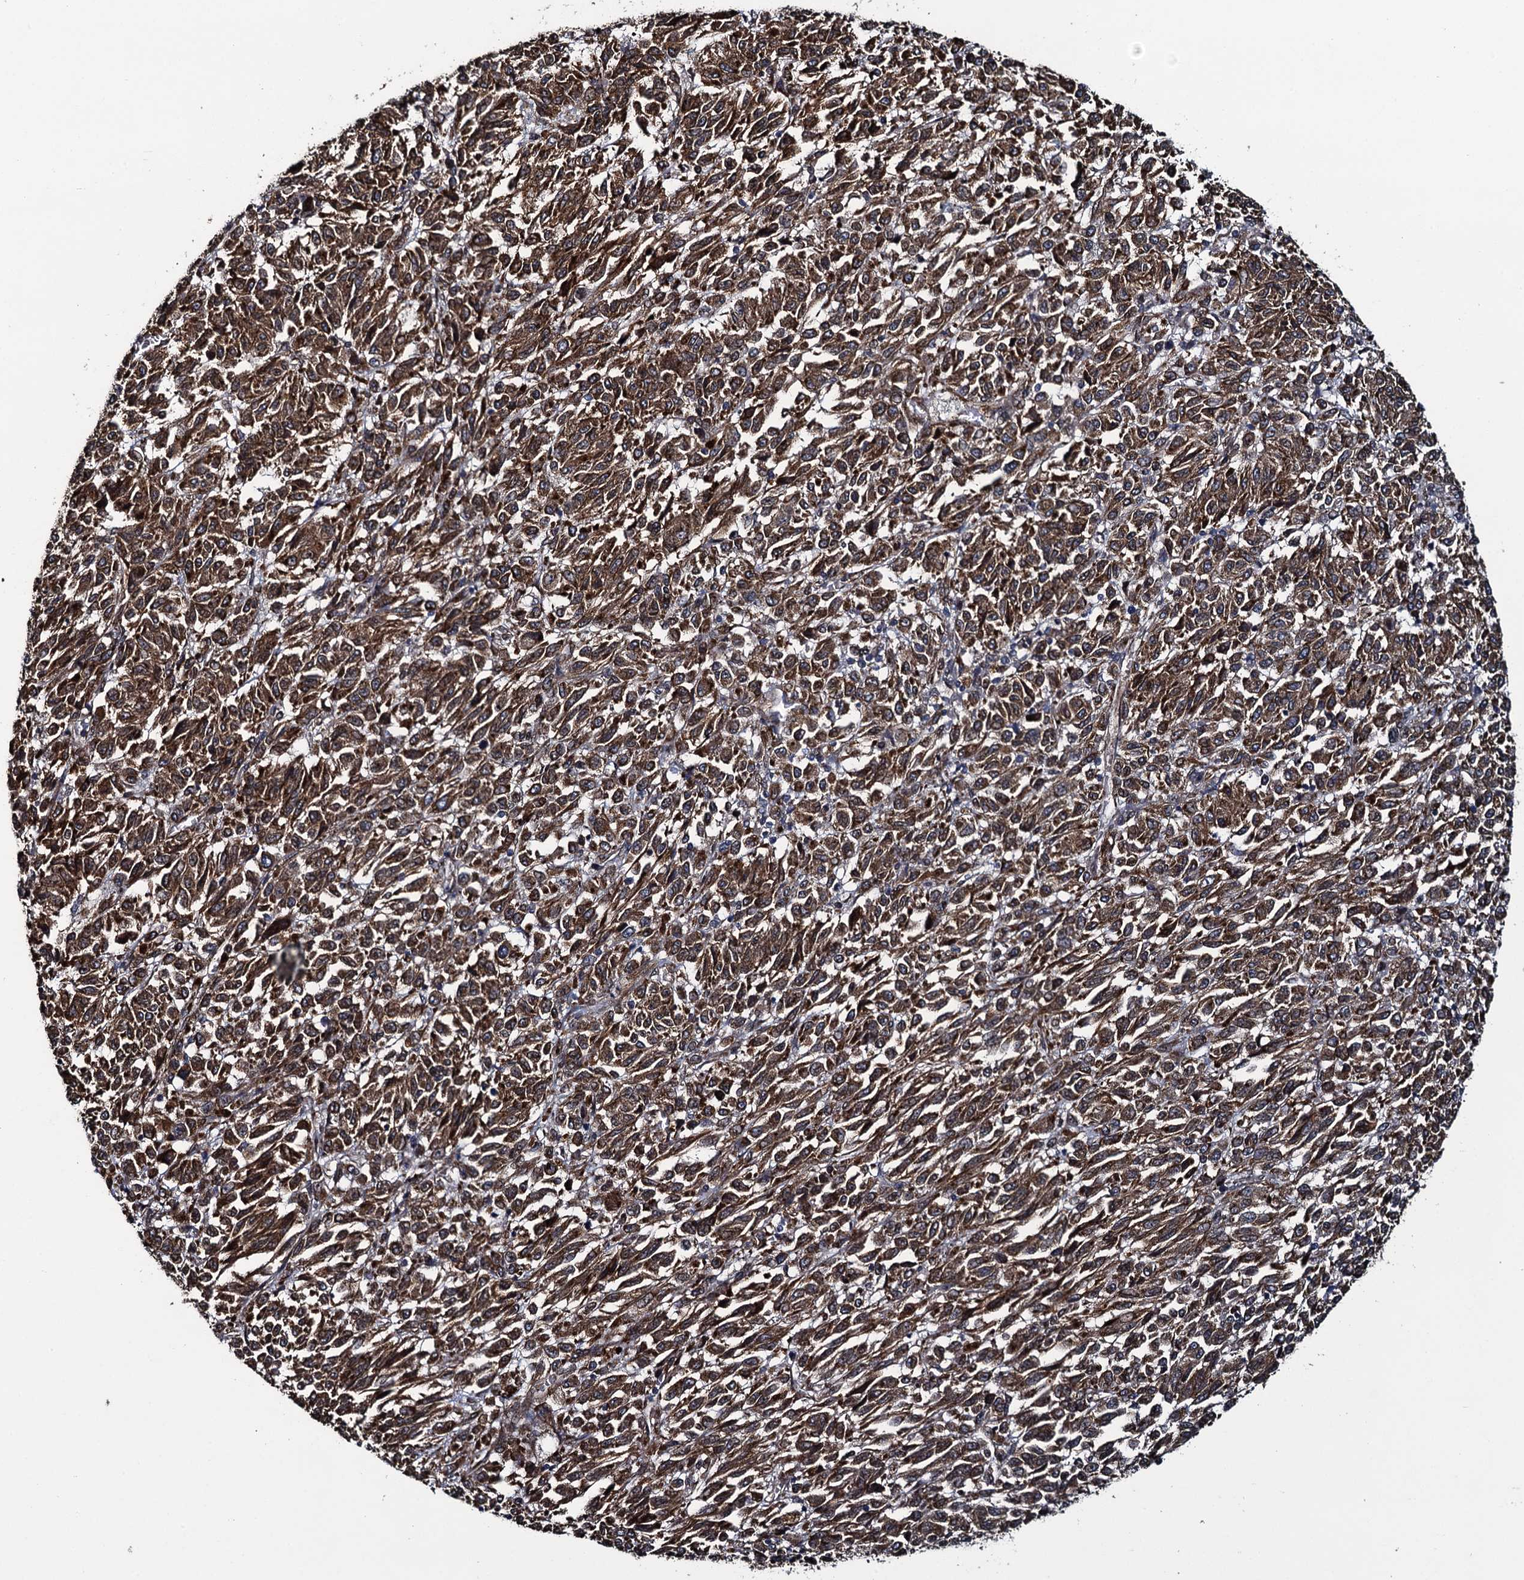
{"staining": {"intensity": "strong", "quantity": ">75%", "location": "cytoplasmic/membranous"}, "tissue": "melanoma", "cell_type": "Tumor cells", "image_type": "cancer", "snomed": [{"axis": "morphology", "description": "Malignant melanoma, Metastatic site"}, {"axis": "topography", "description": "Lung"}], "caption": "DAB (3,3'-diaminobenzidine) immunohistochemical staining of human malignant melanoma (metastatic site) exhibits strong cytoplasmic/membranous protein staining in about >75% of tumor cells.", "gene": "EVX2", "patient": {"sex": "male", "age": 64}}